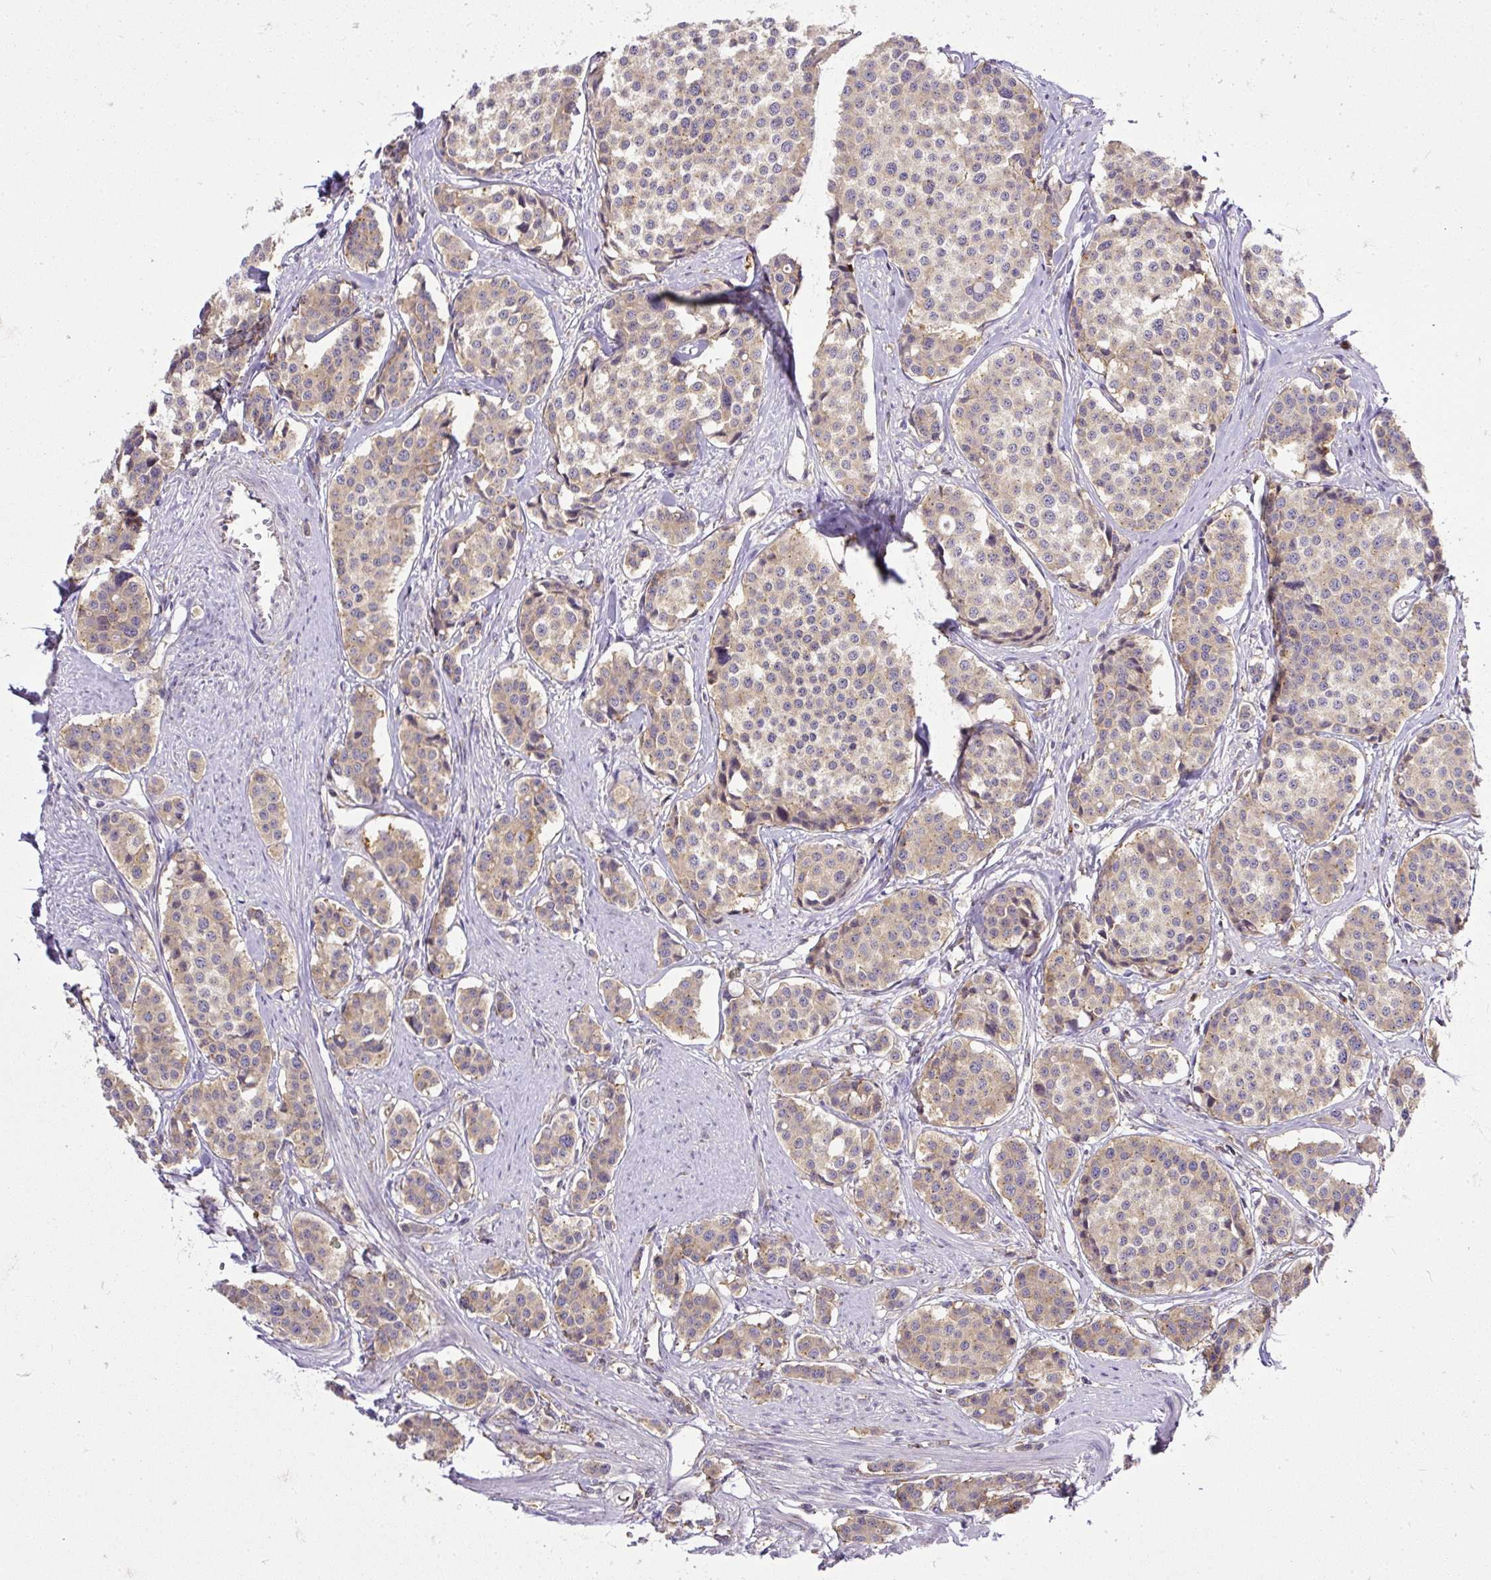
{"staining": {"intensity": "weak", "quantity": ">75%", "location": "cytoplasmic/membranous"}, "tissue": "carcinoid", "cell_type": "Tumor cells", "image_type": "cancer", "snomed": [{"axis": "morphology", "description": "Carcinoid, malignant, NOS"}, {"axis": "topography", "description": "Small intestine"}], "caption": "Human carcinoid stained for a protein (brown) shows weak cytoplasmic/membranous positive expression in about >75% of tumor cells.", "gene": "SMC4", "patient": {"sex": "male", "age": 60}}